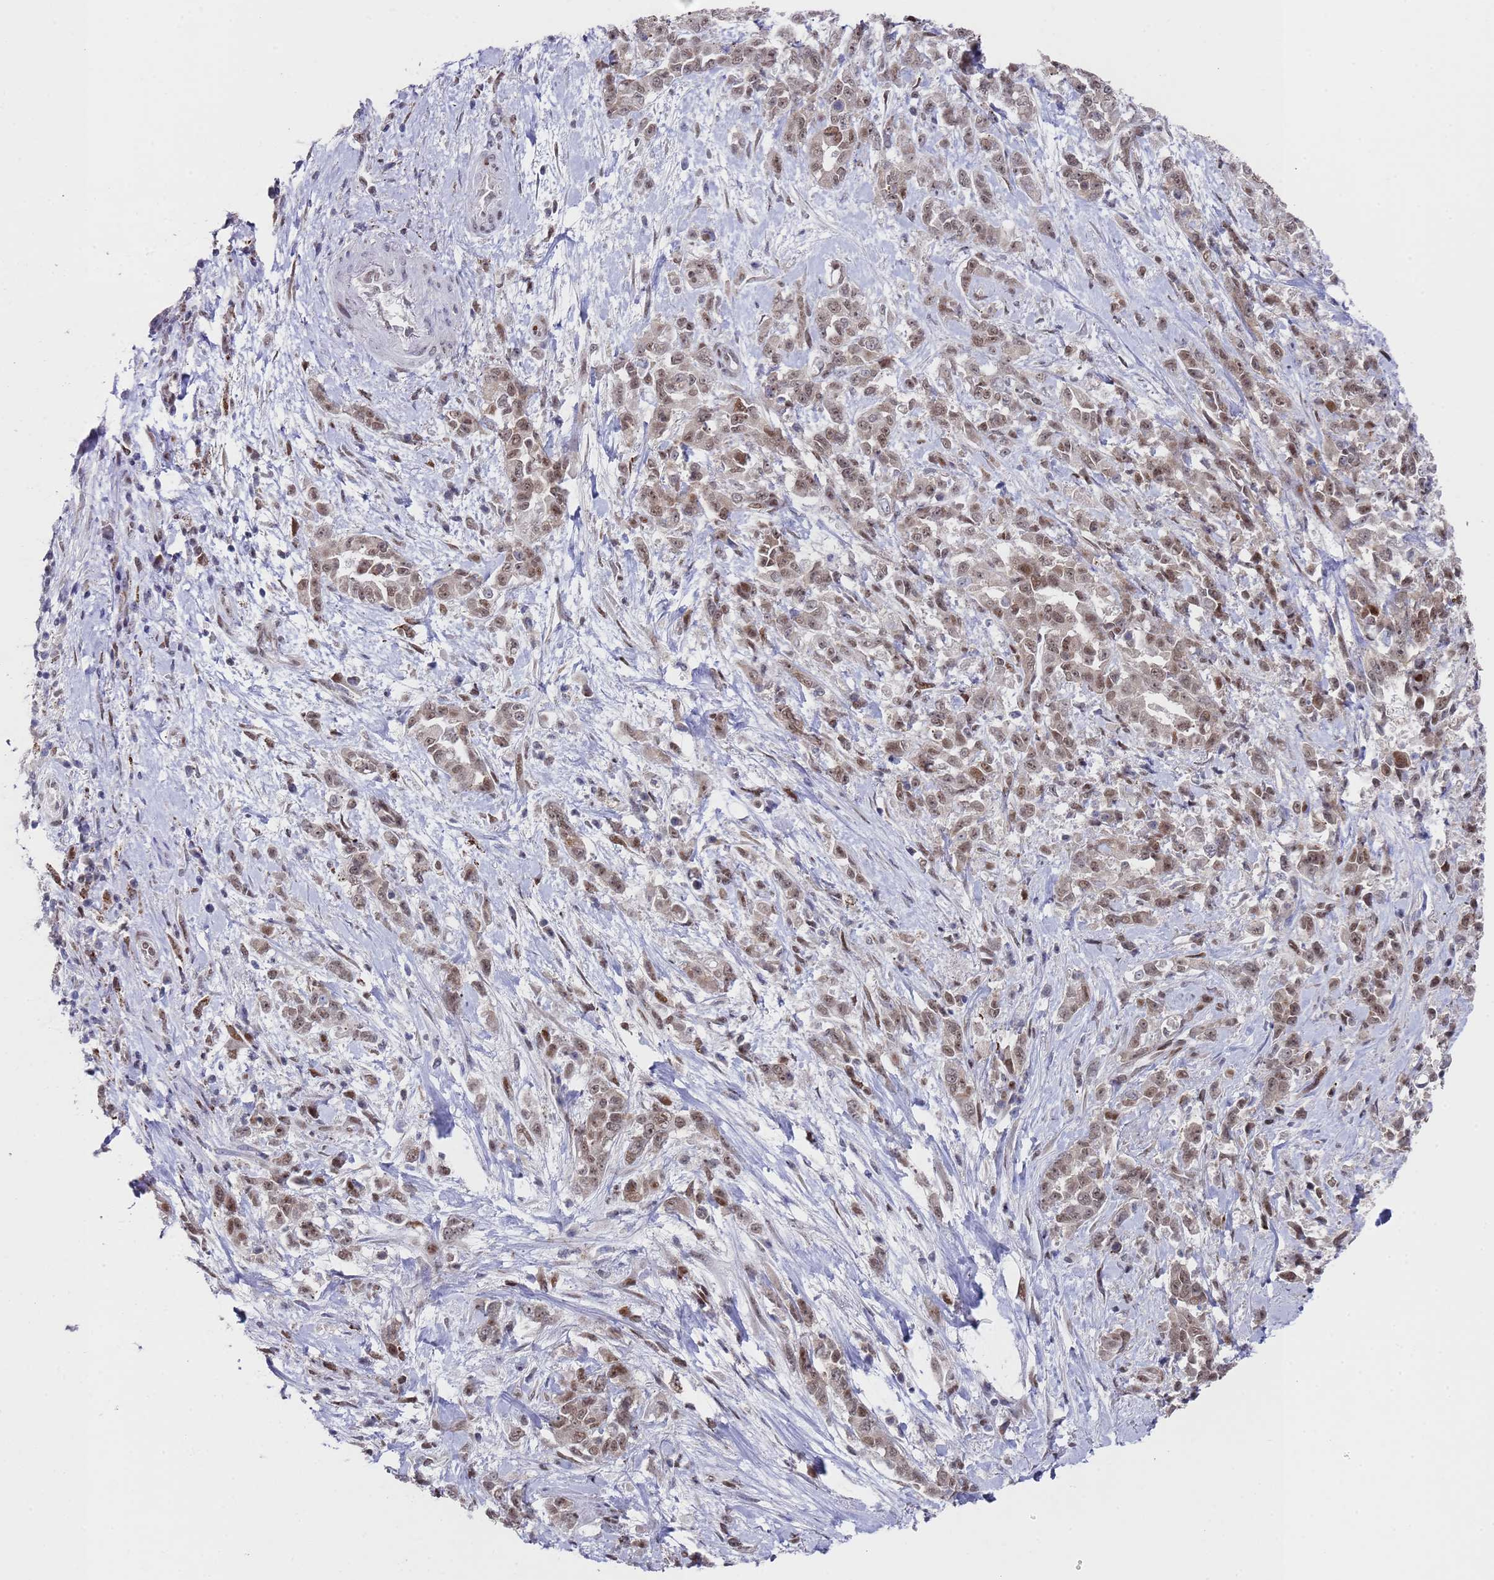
{"staining": {"intensity": "moderate", "quantity": ">75%", "location": "nuclear"}, "tissue": "pancreatic cancer", "cell_type": "Tumor cells", "image_type": "cancer", "snomed": [{"axis": "morphology", "description": "Normal tissue, NOS"}, {"axis": "morphology", "description": "Adenocarcinoma, NOS"}, {"axis": "topography", "description": "Pancreas"}], "caption": "High-magnification brightfield microscopy of adenocarcinoma (pancreatic) stained with DAB (brown) and counterstained with hematoxylin (blue). tumor cells exhibit moderate nuclear positivity is appreciated in about>75% of cells.", "gene": "COPS6", "patient": {"sex": "female", "age": 64}}